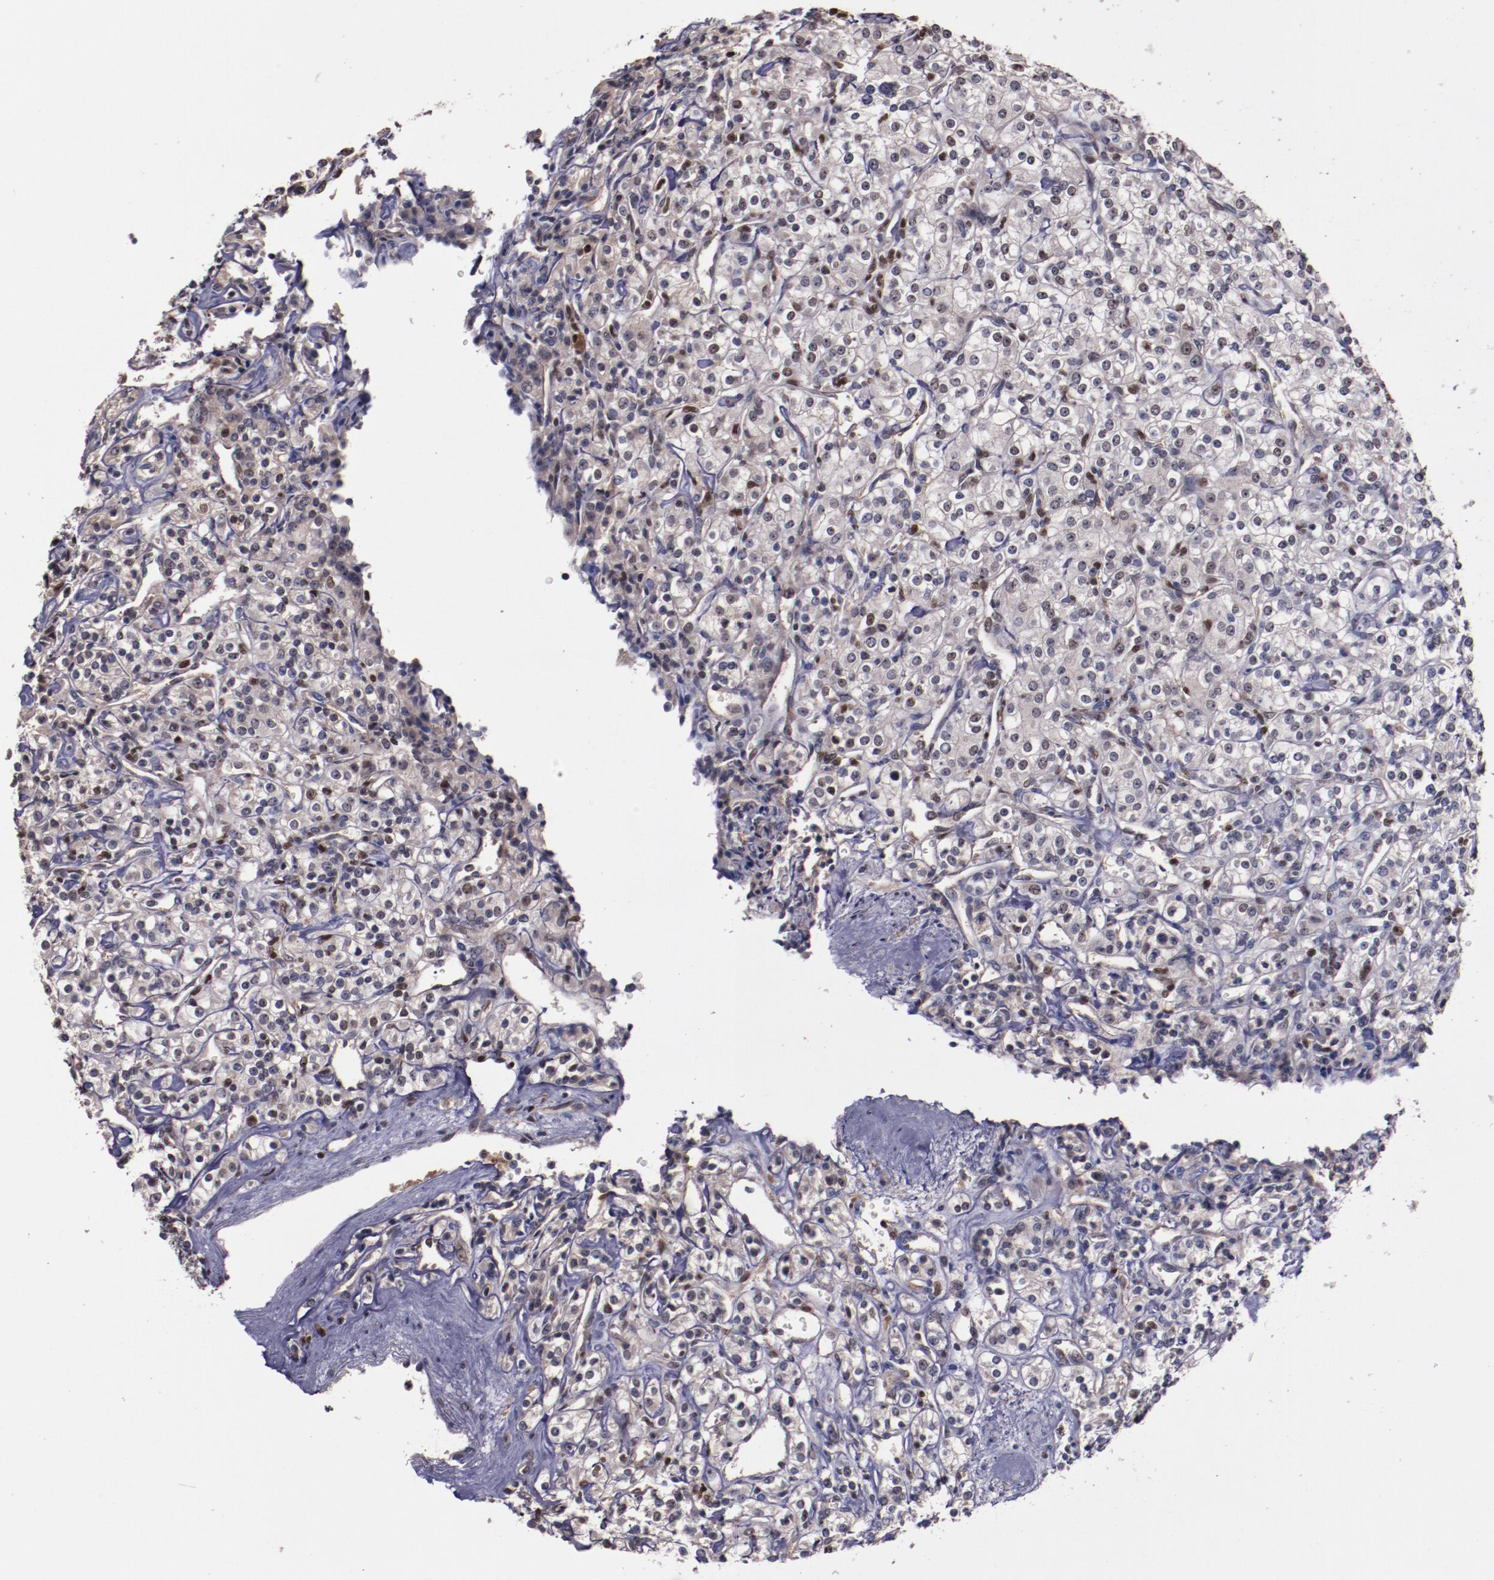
{"staining": {"intensity": "moderate", "quantity": "<25%", "location": "nuclear"}, "tissue": "renal cancer", "cell_type": "Tumor cells", "image_type": "cancer", "snomed": [{"axis": "morphology", "description": "Adenocarcinoma, NOS"}, {"axis": "topography", "description": "Kidney"}], "caption": "Moderate nuclear positivity for a protein is appreciated in approximately <25% of tumor cells of renal cancer using IHC.", "gene": "CHEK2", "patient": {"sex": "male", "age": 77}}